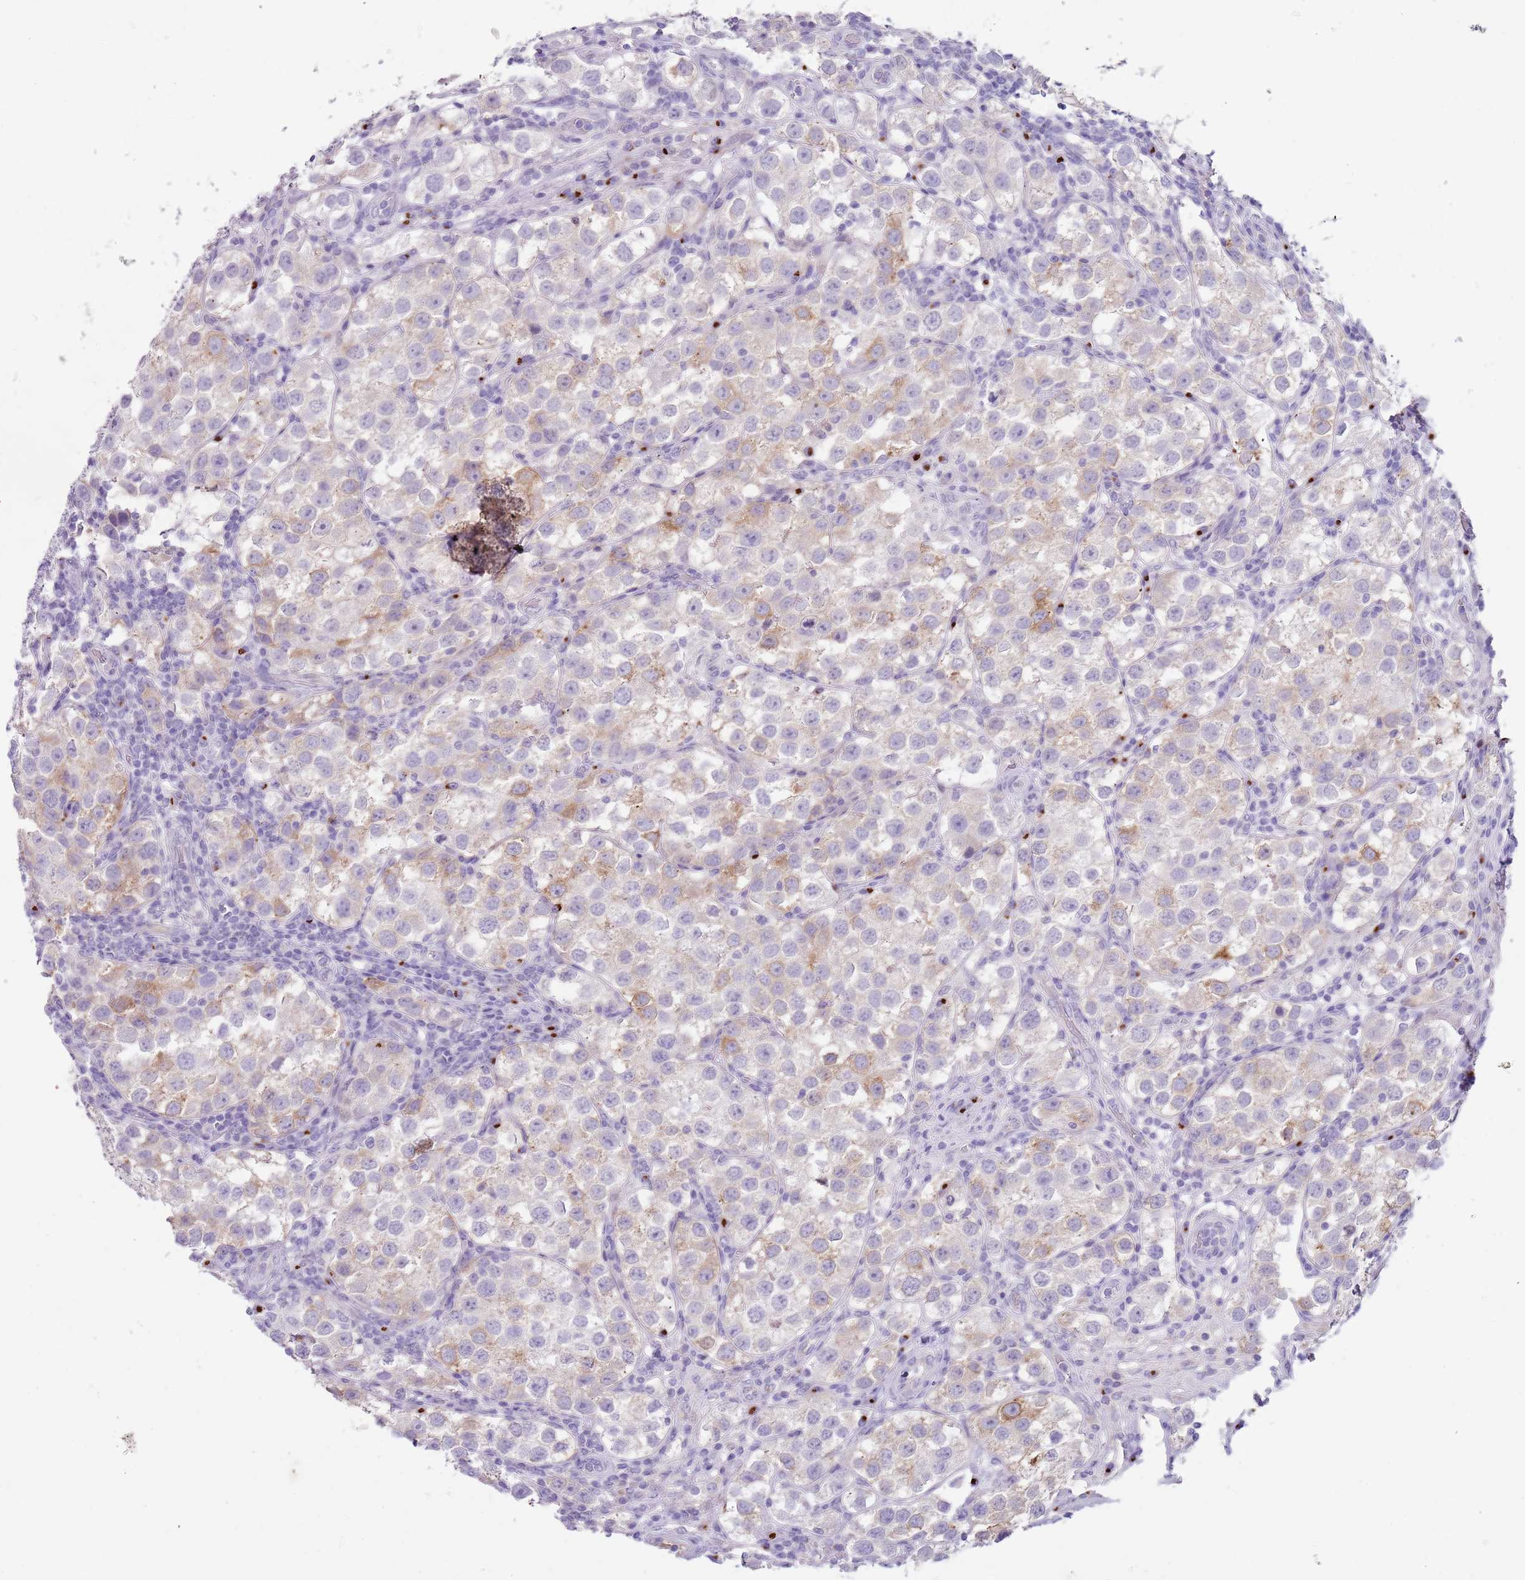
{"staining": {"intensity": "moderate", "quantity": "<25%", "location": "cytoplasmic/membranous"}, "tissue": "testis cancer", "cell_type": "Tumor cells", "image_type": "cancer", "snomed": [{"axis": "morphology", "description": "Seminoma, NOS"}, {"axis": "topography", "description": "Testis"}], "caption": "Immunohistochemistry (IHC) of human seminoma (testis) exhibits low levels of moderate cytoplasmic/membranous staining in approximately <25% of tumor cells.", "gene": "C2CD3", "patient": {"sex": "male", "age": 37}}